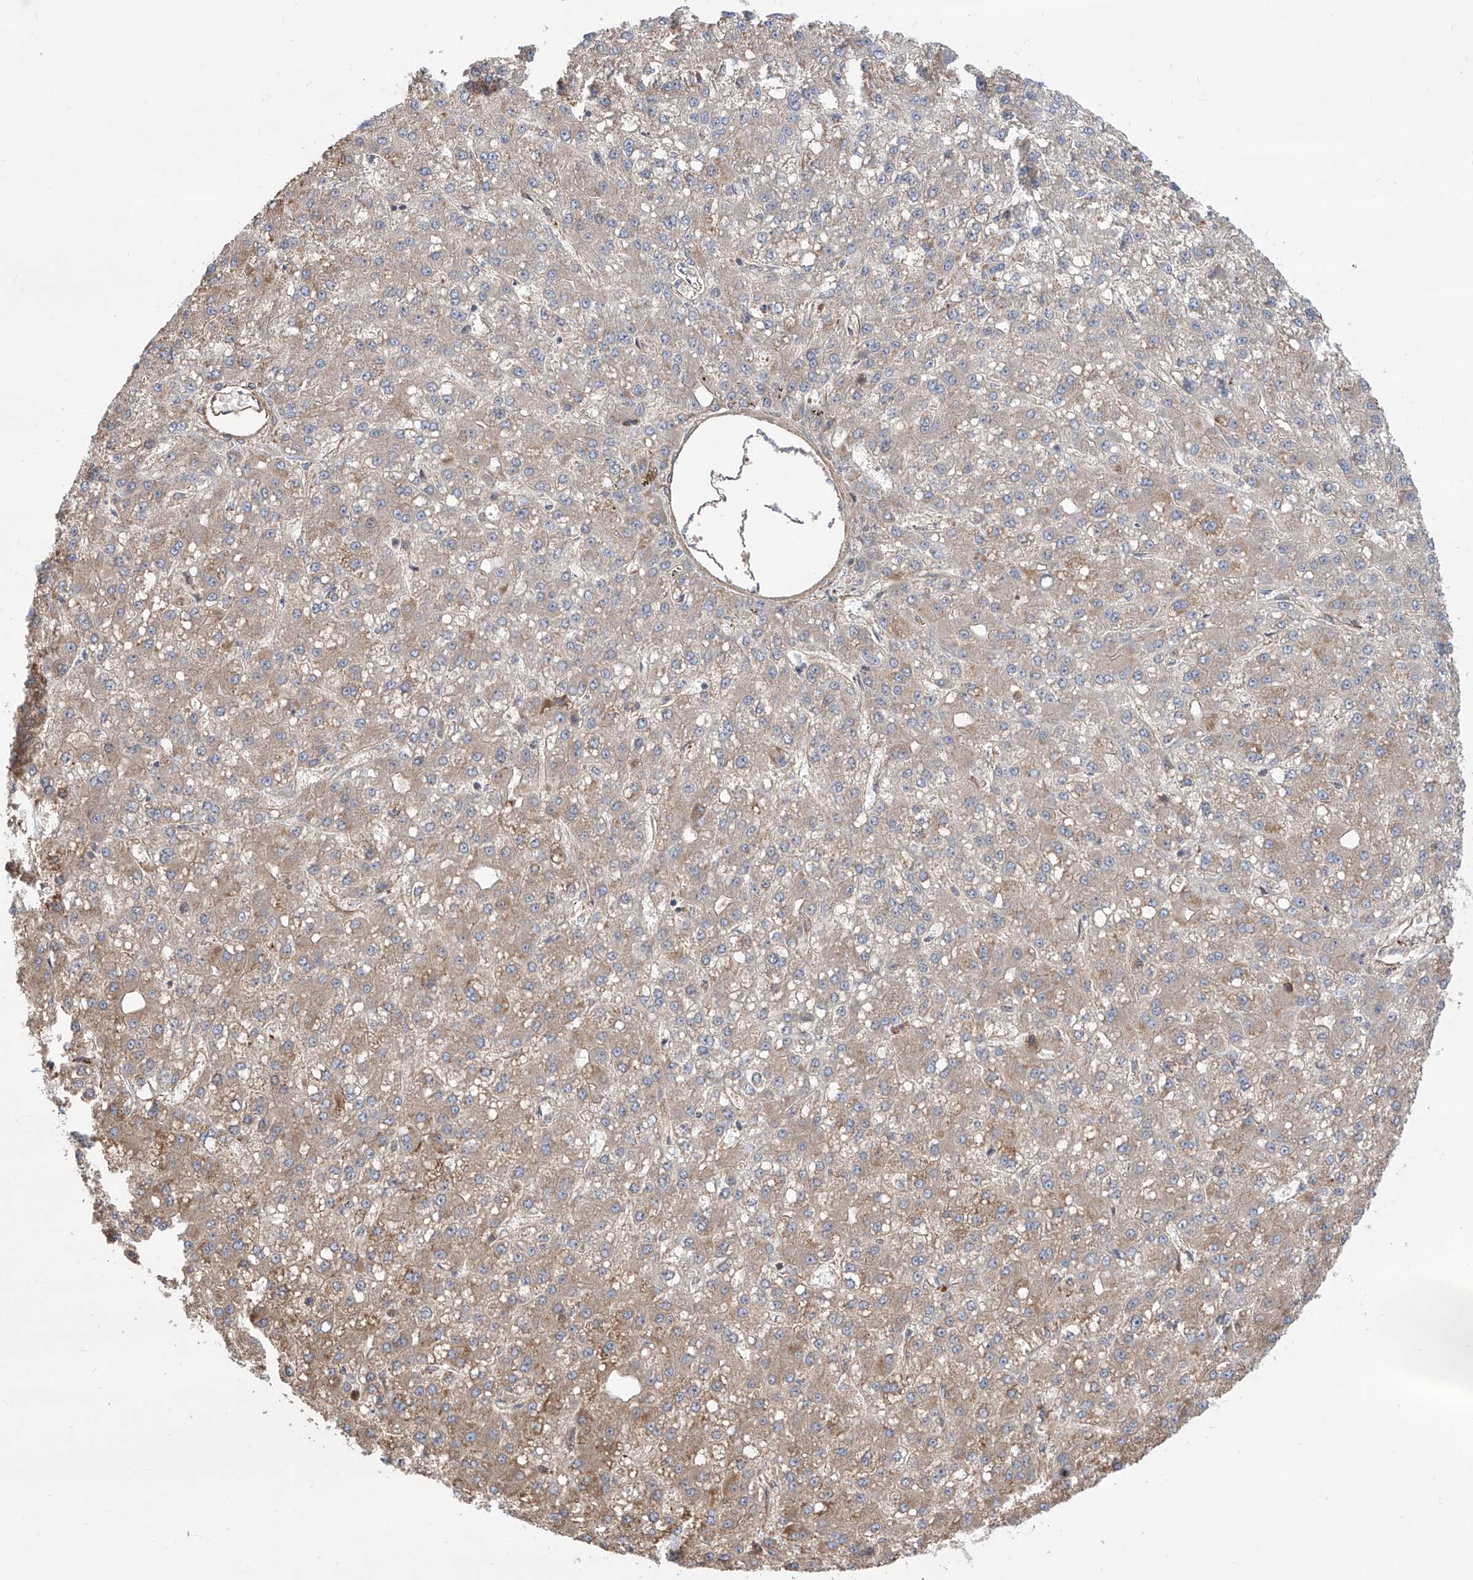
{"staining": {"intensity": "weak", "quantity": "25%-75%", "location": "cytoplasmic/membranous"}, "tissue": "liver cancer", "cell_type": "Tumor cells", "image_type": "cancer", "snomed": [{"axis": "morphology", "description": "Carcinoma, Hepatocellular, NOS"}, {"axis": "topography", "description": "Liver"}], "caption": "Brown immunohistochemical staining in liver cancer (hepatocellular carcinoma) reveals weak cytoplasmic/membranous positivity in approximately 25%-75% of tumor cells. The protein of interest is stained brown, and the nuclei are stained in blue (DAB (3,3'-diaminobenzidine) IHC with brightfield microscopy, high magnification).", "gene": "APAF1", "patient": {"sex": "male", "age": 67}}